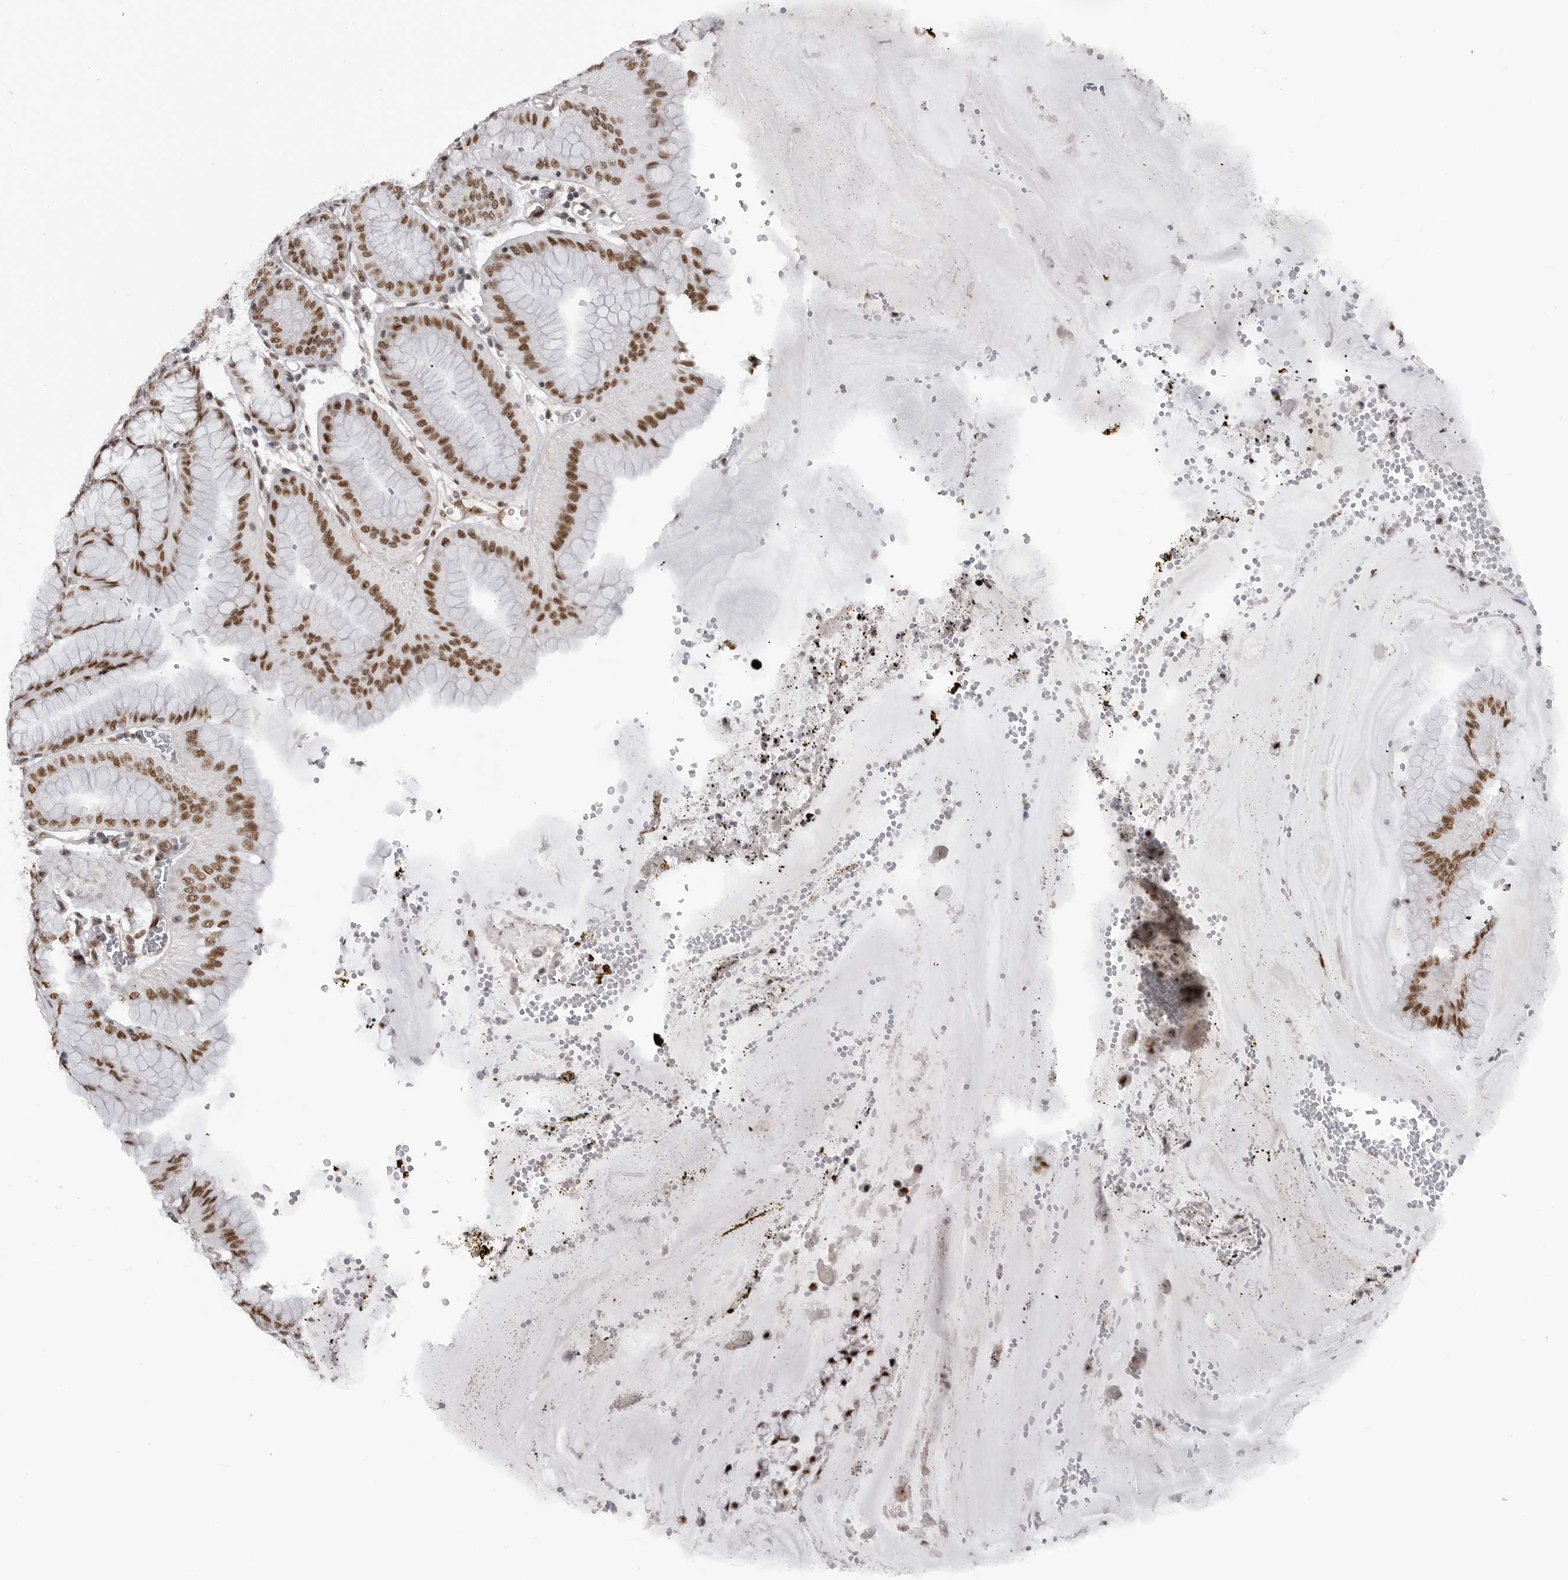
{"staining": {"intensity": "moderate", "quantity": ">75%", "location": "nuclear"}, "tissue": "stomach", "cell_type": "Glandular cells", "image_type": "normal", "snomed": [{"axis": "morphology", "description": "Normal tissue, NOS"}, {"axis": "topography", "description": "Stomach, lower"}], "caption": "Immunohistochemistry (IHC) photomicrograph of unremarkable human stomach stained for a protein (brown), which reveals medium levels of moderate nuclear positivity in about >75% of glandular cells.", "gene": "RNF26", "patient": {"sex": "male", "age": 71}}